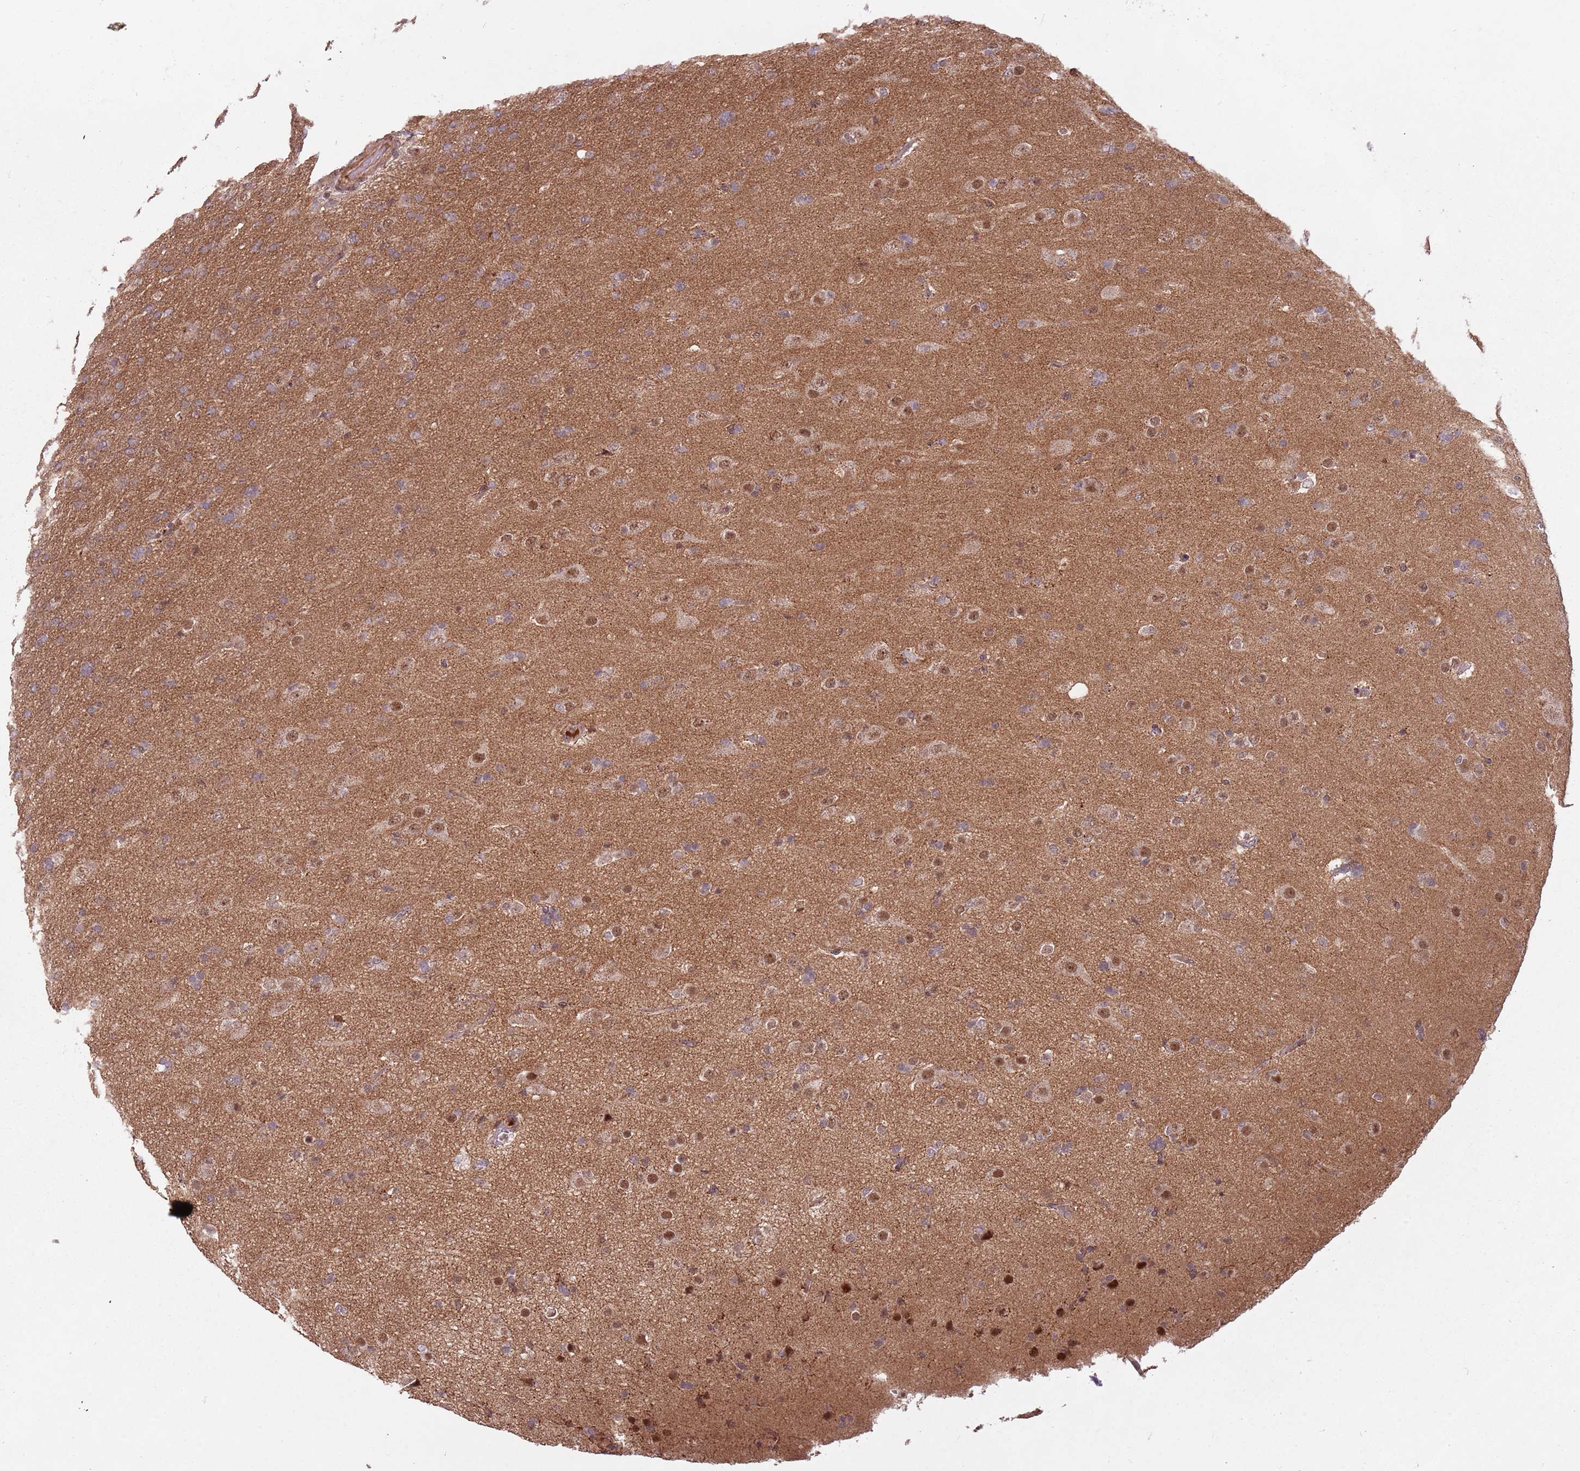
{"staining": {"intensity": "moderate", "quantity": "25%-75%", "location": "nuclear"}, "tissue": "glioma", "cell_type": "Tumor cells", "image_type": "cancer", "snomed": [{"axis": "morphology", "description": "Glioma, malignant, Low grade"}, {"axis": "topography", "description": "Brain"}], "caption": "Tumor cells exhibit medium levels of moderate nuclear positivity in about 25%-75% of cells in glioma.", "gene": "SUDS3", "patient": {"sex": "male", "age": 65}}